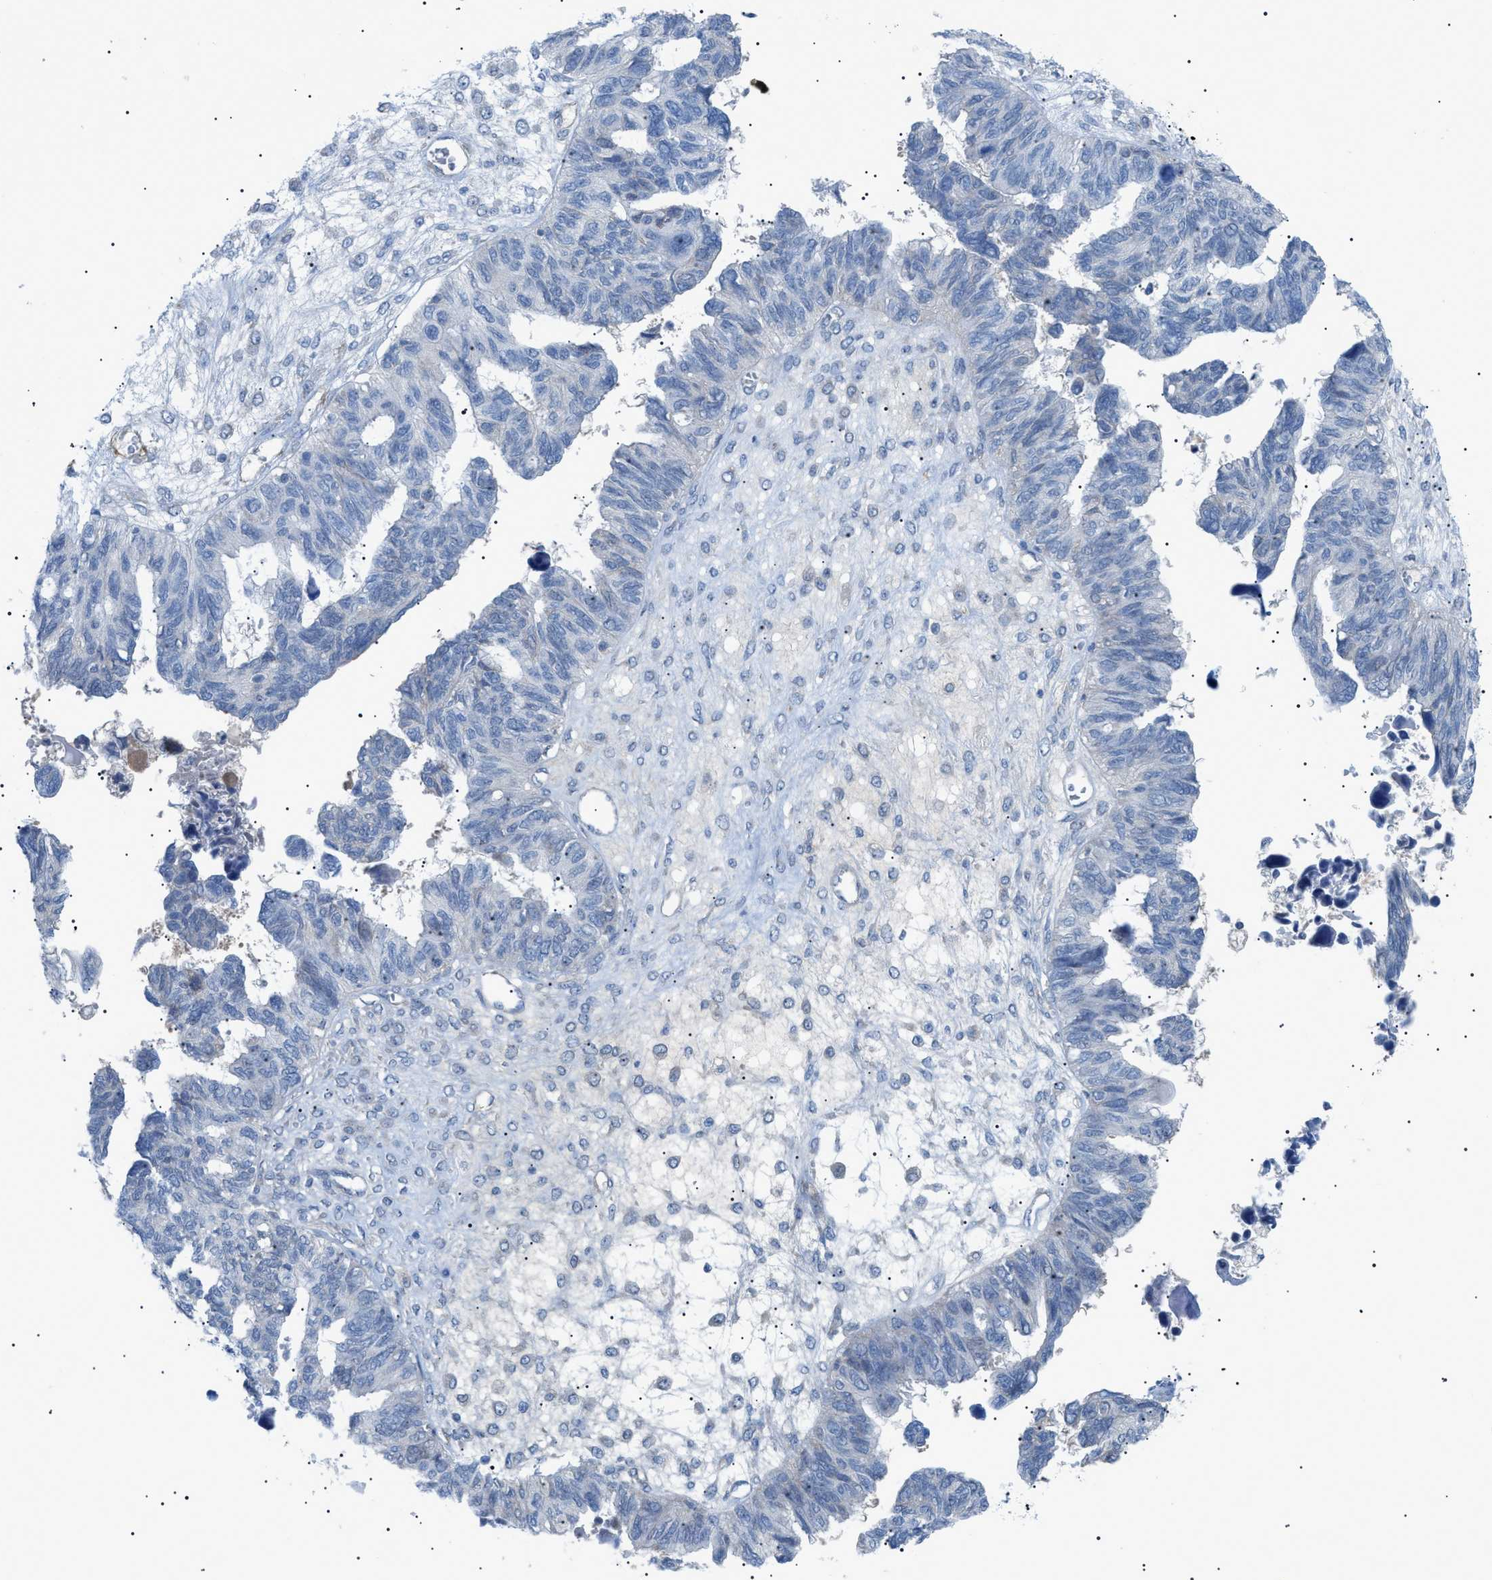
{"staining": {"intensity": "negative", "quantity": "none", "location": "none"}, "tissue": "ovarian cancer", "cell_type": "Tumor cells", "image_type": "cancer", "snomed": [{"axis": "morphology", "description": "Cystadenocarcinoma, serous, NOS"}, {"axis": "topography", "description": "Ovary"}], "caption": "A histopathology image of human ovarian serous cystadenocarcinoma is negative for staining in tumor cells. (Stains: DAB immunohistochemistry with hematoxylin counter stain, Microscopy: brightfield microscopy at high magnification).", "gene": "ADAMTS1", "patient": {"sex": "female", "age": 79}}